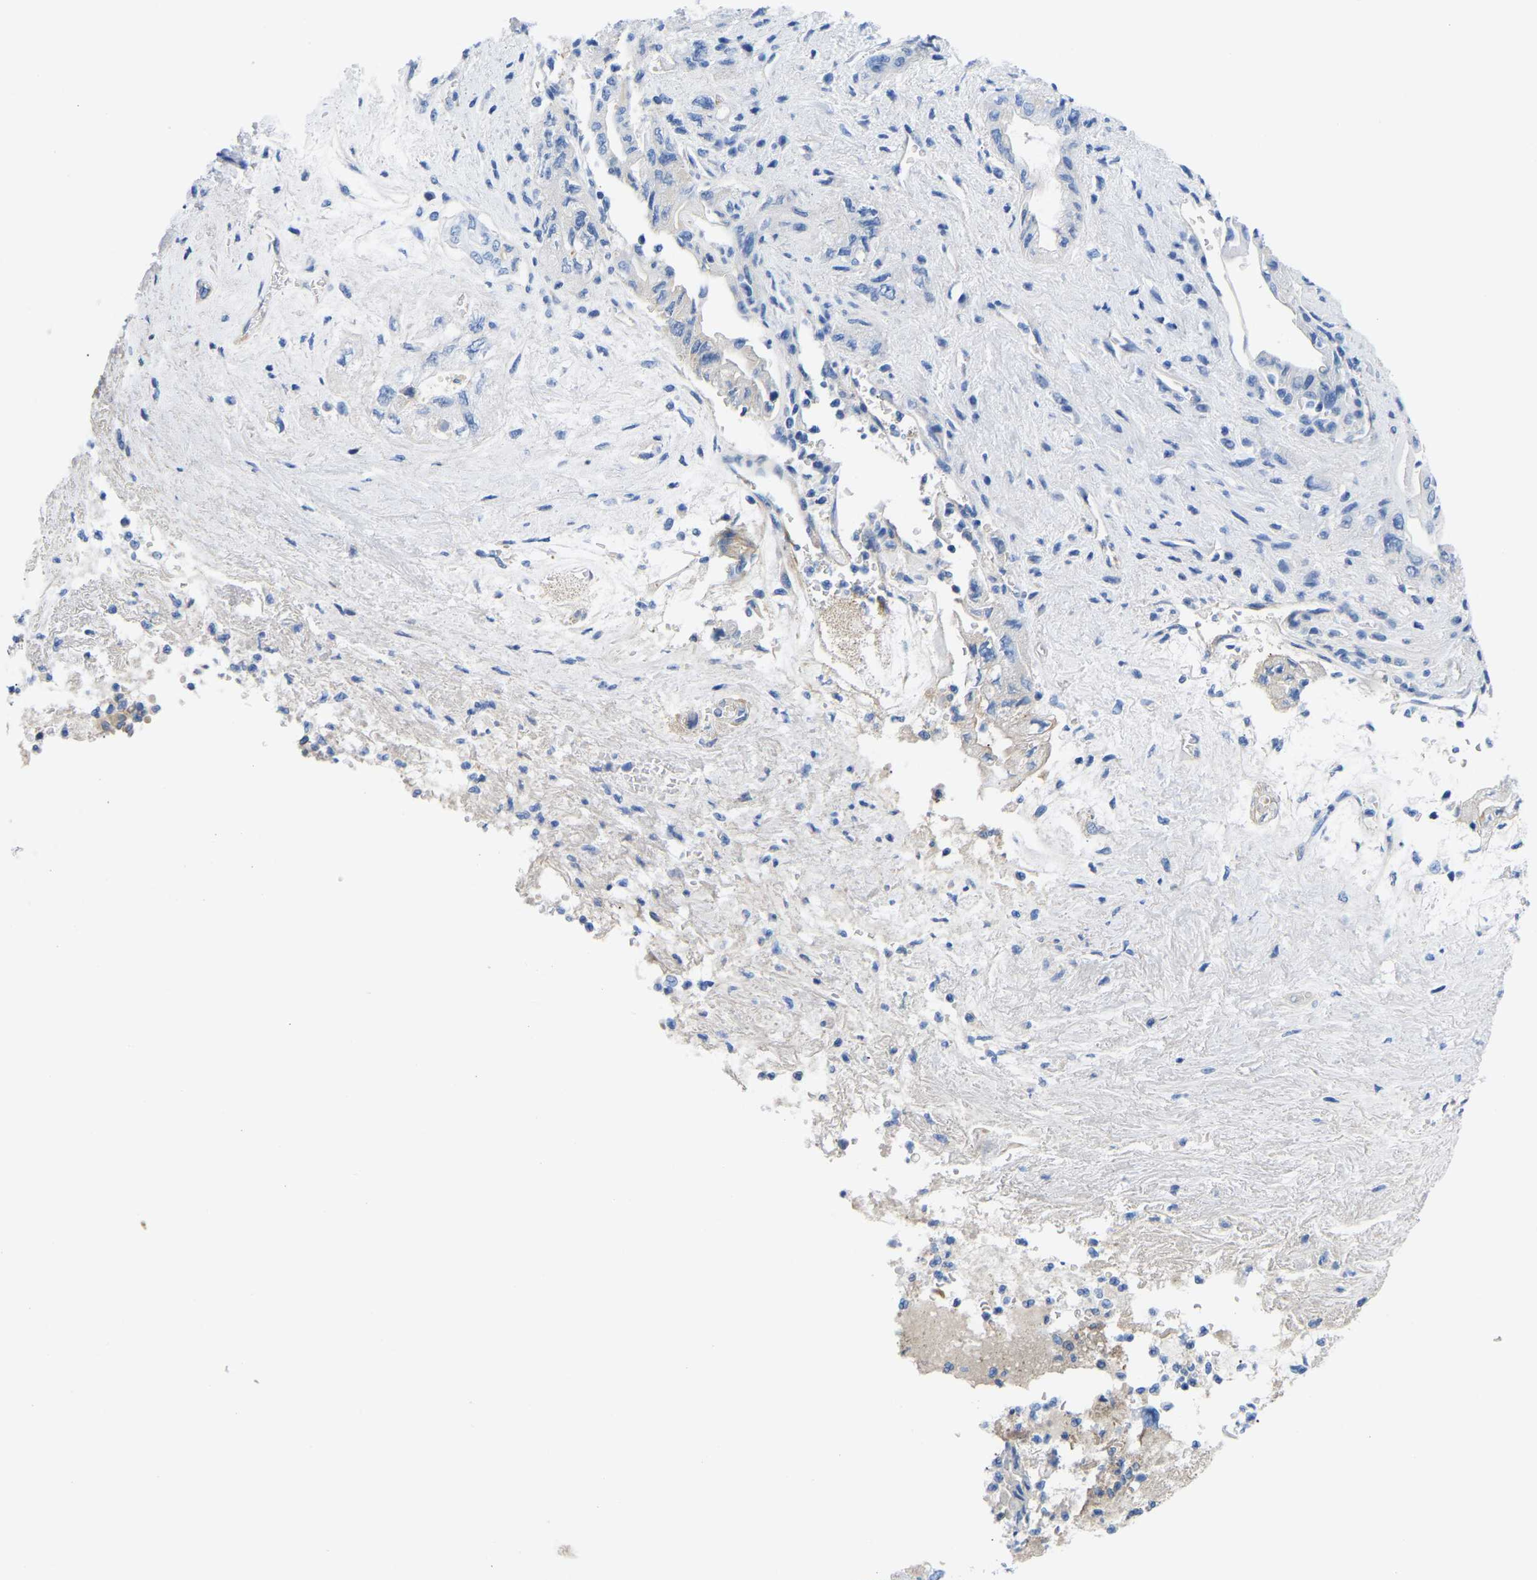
{"staining": {"intensity": "negative", "quantity": "none", "location": "none"}, "tissue": "pancreatic cancer", "cell_type": "Tumor cells", "image_type": "cancer", "snomed": [{"axis": "morphology", "description": "Adenocarcinoma, NOS"}, {"axis": "topography", "description": "Pancreas"}], "caption": "Immunohistochemical staining of pancreatic cancer (adenocarcinoma) reveals no significant staining in tumor cells. Brightfield microscopy of IHC stained with DAB (brown) and hematoxylin (blue), captured at high magnification.", "gene": "UPK3A", "patient": {"sex": "female", "age": 73}}